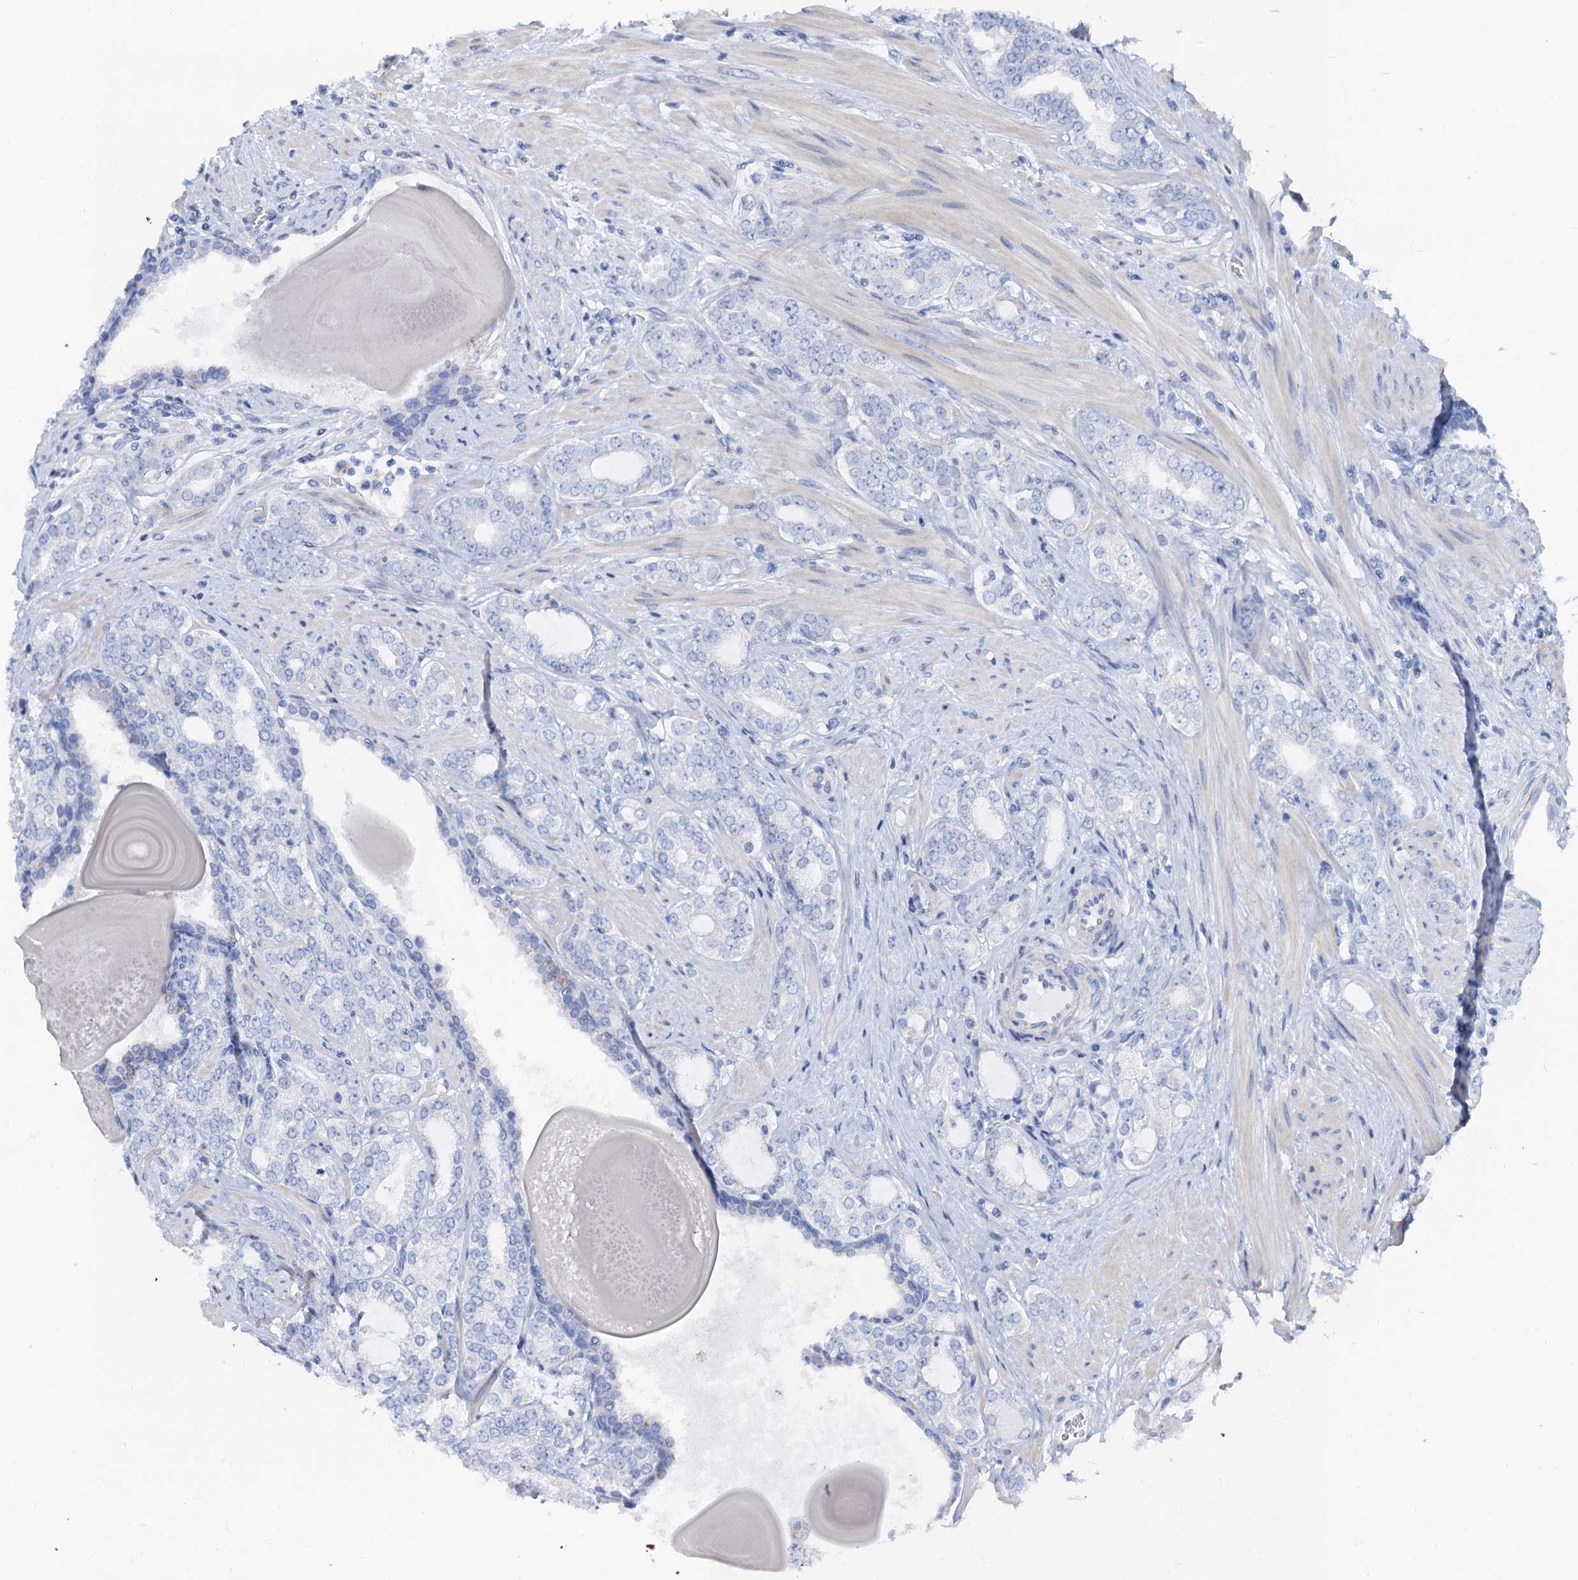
{"staining": {"intensity": "negative", "quantity": "none", "location": "none"}, "tissue": "prostate cancer", "cell_type": "Tumor cells", "image_type": "cancer", "snomed": [{"axis": "morphology", "description": "Adenocarcinoma, High grade"}, {"axis": "topography", "description": "Prostate"}], "caption": "Micrograph shows no significant protein staining in tumor cells of prostate high-grade adenocarcinoma.", "gene": "RBP3", "patient": {"sex": "male", "age": 64}}